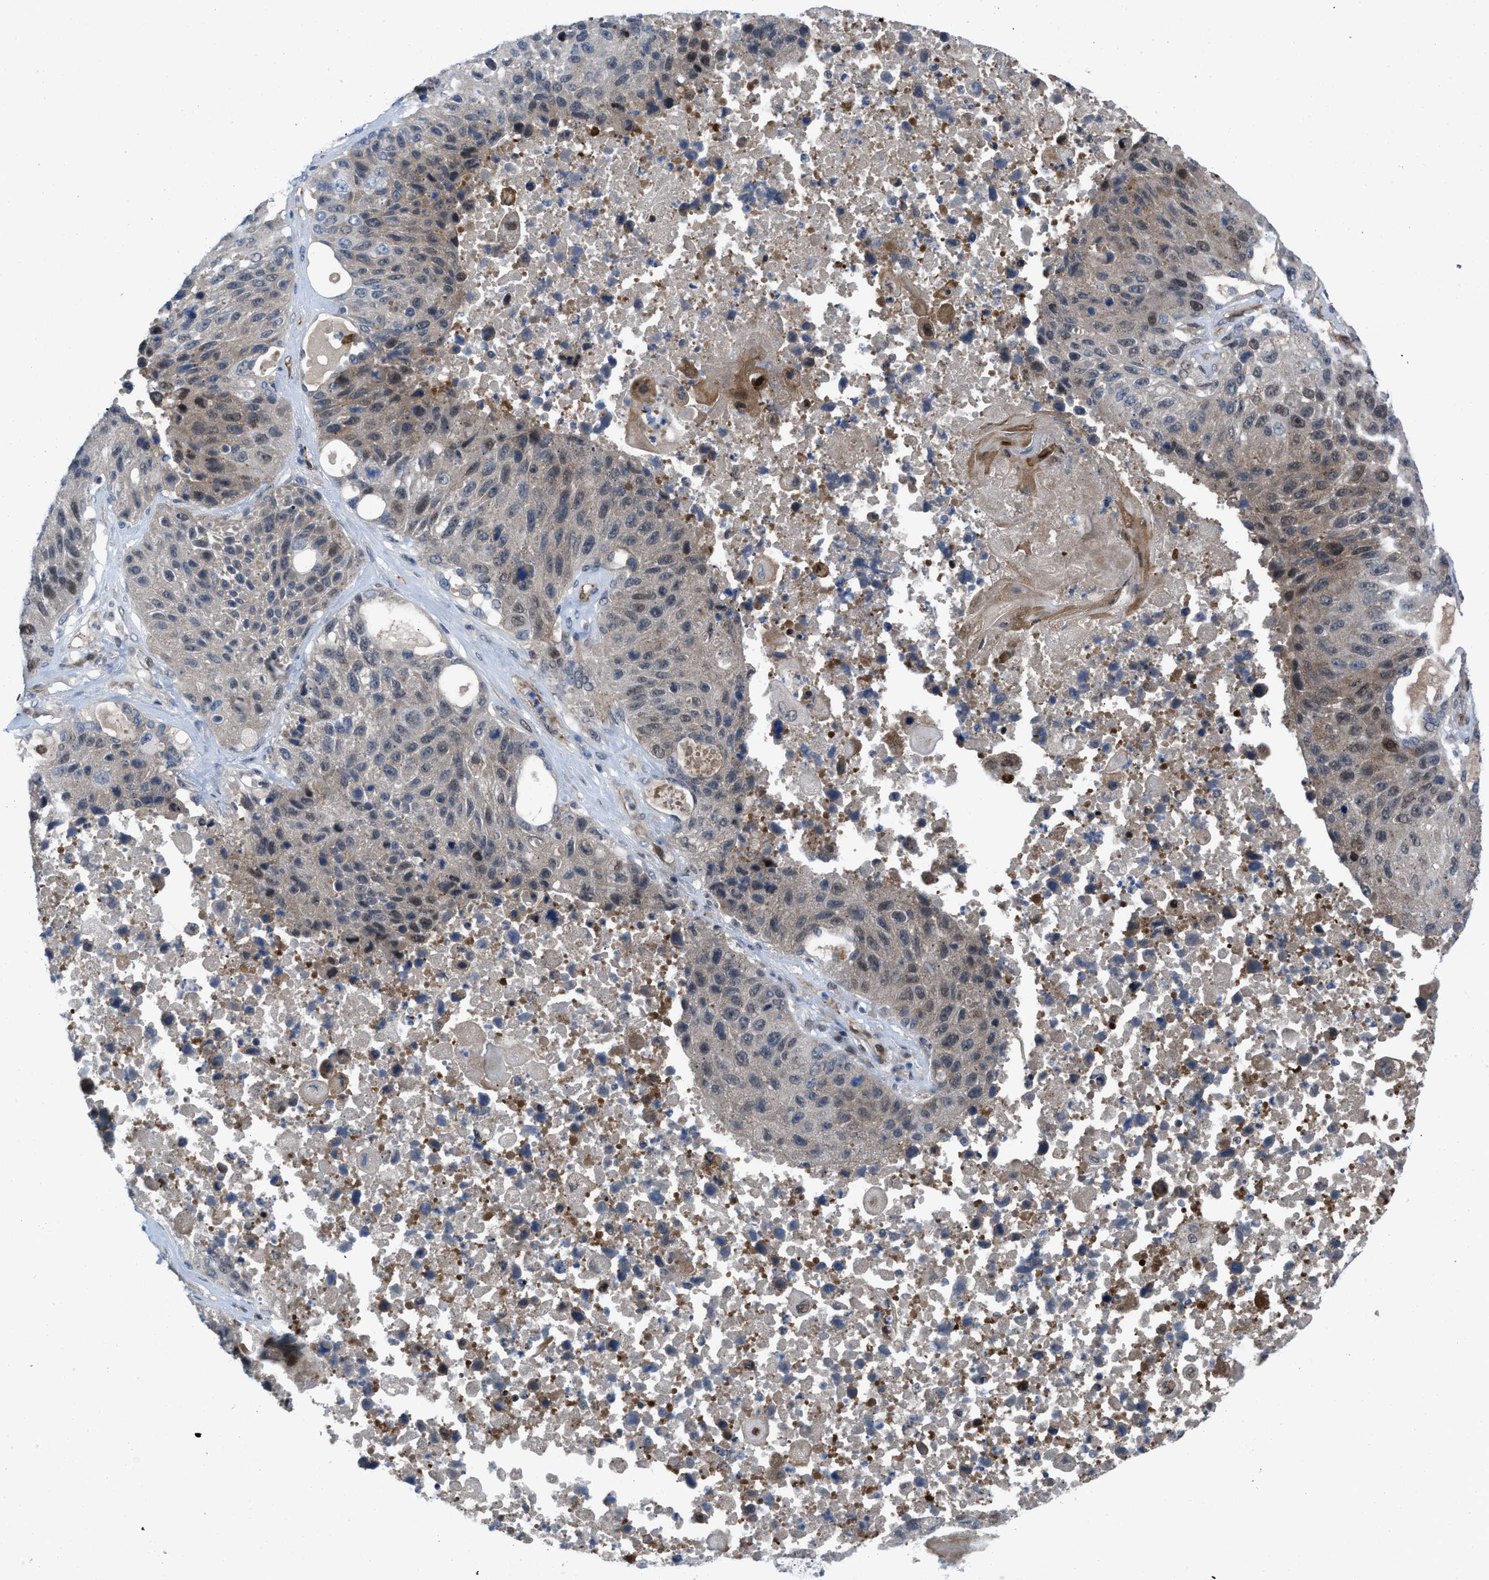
{"staining": {"intensity": "weak", "quantity": "<25%", "location": "cytoplasmic/membranous"}, "tissue": "lung cancer", "cell_type": "Tumor cells", "image_type": "cancer", "snomed": [{"axis": "morphology", "description": "Squamous cell carcinoma, NOS"}, {"axis": "topography", "description": "Lung"}], "caption": "This histopathology image is of lung cancer (squamous cell carcinoma) stained with immunohistochemistry to label a protein in brown with the nuclei are counter-stained blue. There is no staining in tumor cells.", "gene": "IL17RE", "patient": {"sex": "male", "age": 61}}